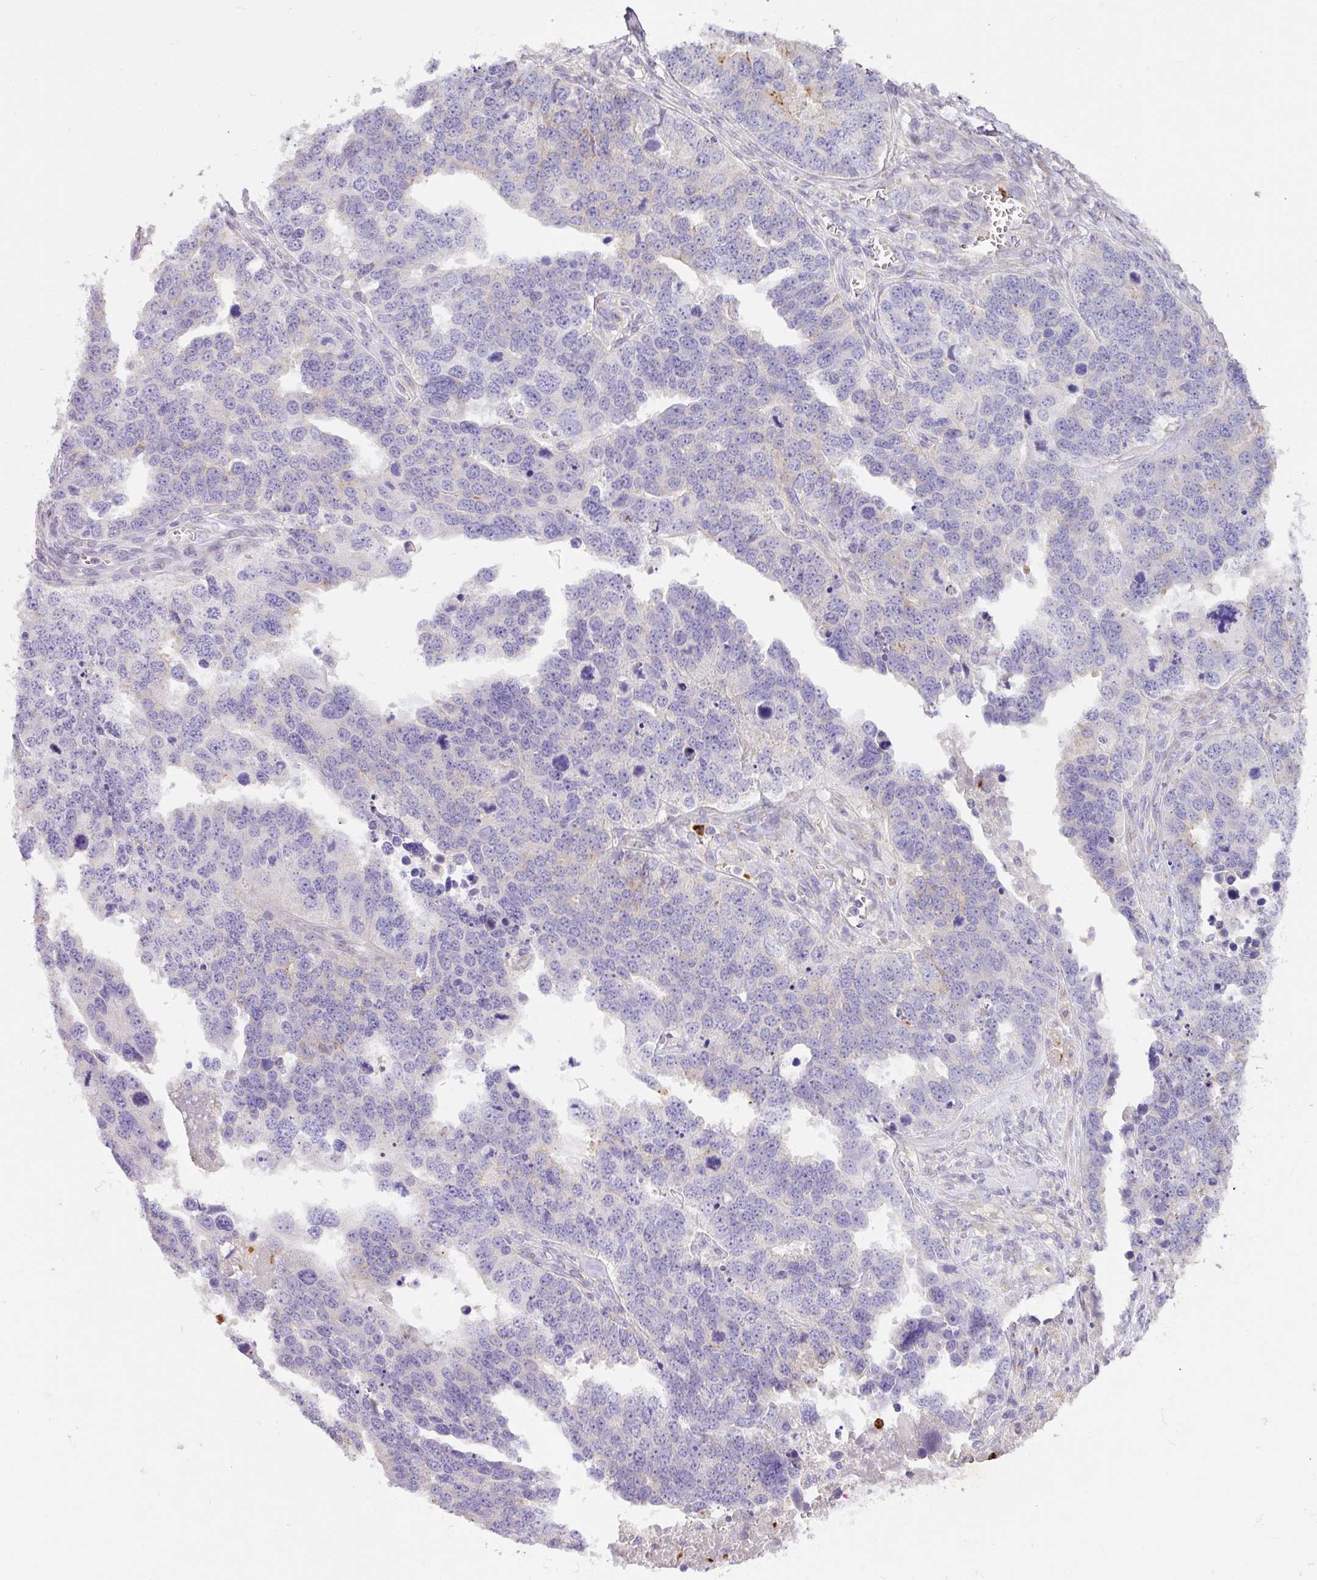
{"staining": {"intensity": "negative", "quantity": "none", "location": "none"}, "tissue": "ovarian cancer", "cell_type": "Tumor cells", "image_type": "cancer", "snomed": [{"axis": "morphology", "description": "Cystadenocarcinoma, serous, NOS"}, {"axis": "topography", "description": "Ovary"}], "caption": "A high-resolution image shows IHC staining of serous cystadenocarcinoma (ovarian), which shows no significant expression in tumor cells.", "gene": "CRISP3", "patient": {"sex": "female", "age": 76}}